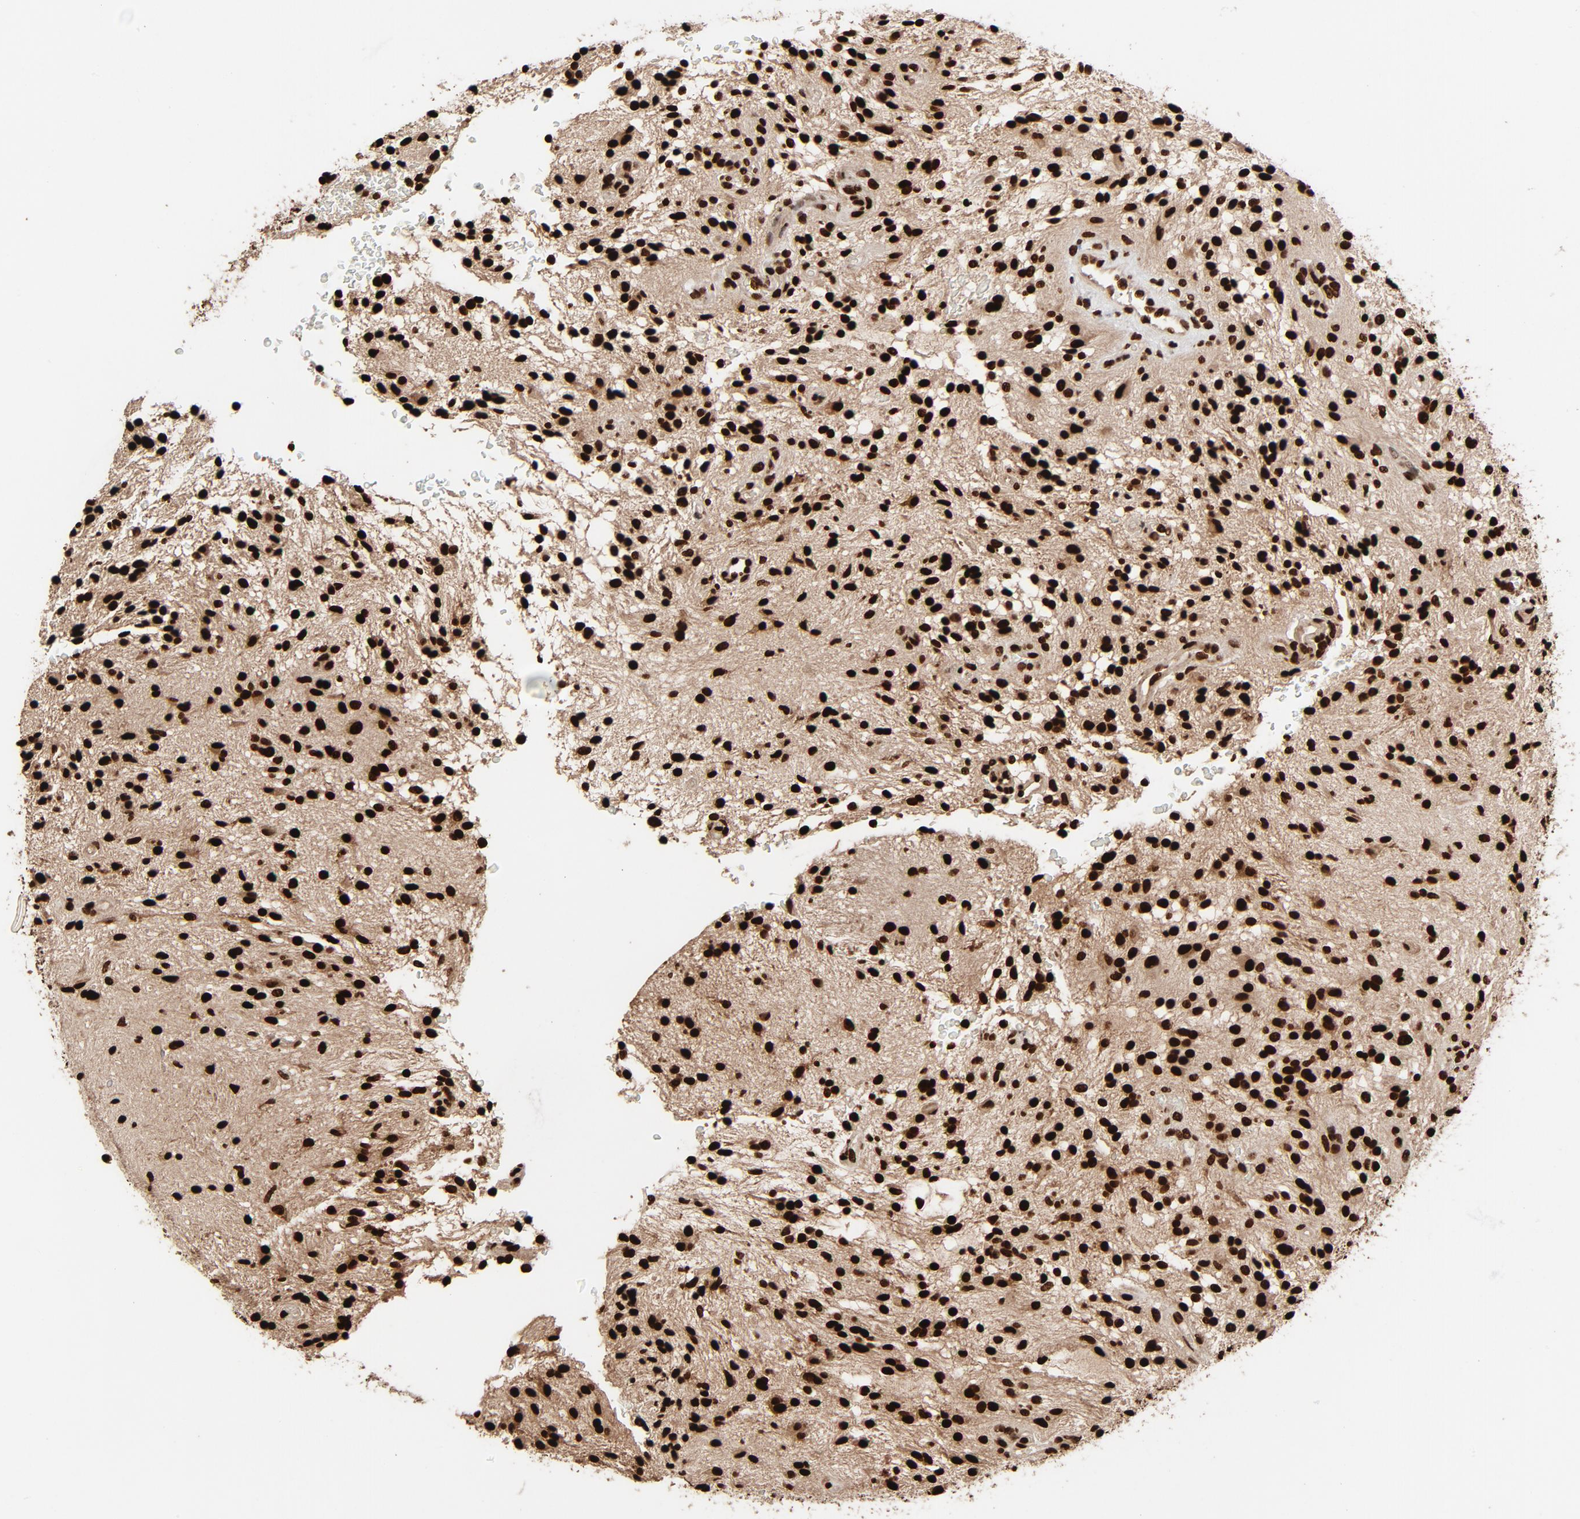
{"staining": {"intensity": "strong", "quantity": ">75%", "location": "nuclear"}, "tissue": "glioma", "cell_type": "Tumor cells", "image_type": "cancer", "snomed": [{"axis": "morphology", "description": "Glioma, malignant, NOS"}, {"axis": "topography", "description": "Cerebellum"}], "caption": "Strong nuclear protein staining is identified in about >75% of tumor cells in glioma (malignant).", "gene": "TP53BP1", "patient": {"sex": "female", "age": 10}}